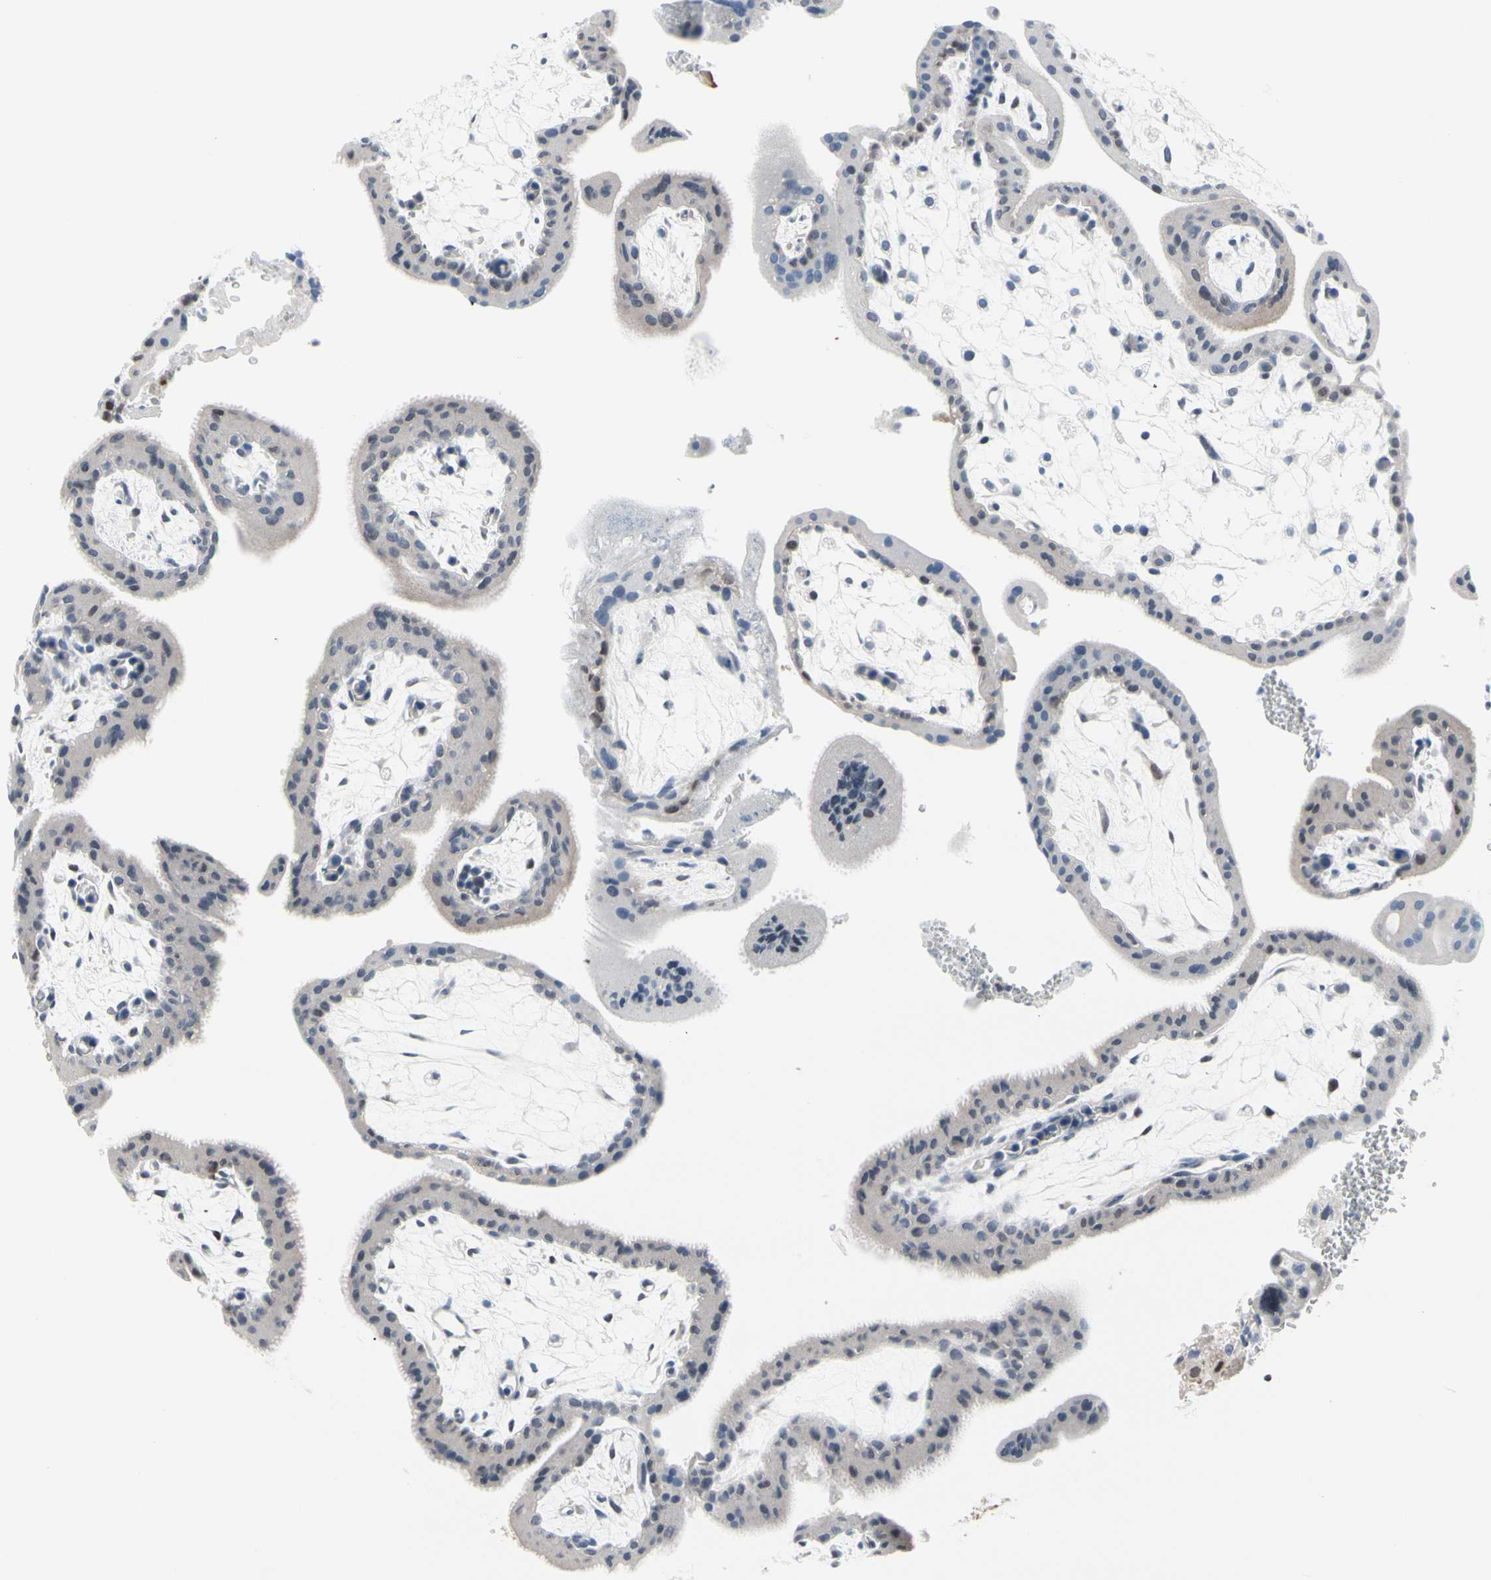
{"staining": {"intensity": "strong", "quantity": ">75%", "location": "cytoplasmic/membranous,nuclear"}, "tissue": "placenta", "cell_type": "Decidual cells", "image_type": "normal", "snomed": [{"axis": "morphology", "description": "Normal tissue, NOS"}, {"axis": "topography", "description": "Placenta"}], "caption": "Protein staining displays strong cytoplasmic/membranous,nuclear expression in approximately >75% of decidual cells in normal placenta. The staining was performed using DAB (3,3'-diaminobenzidine) to visualize the protein expression in brown, while the nuclei were stained in blue with hematoxylin (Magnification: 20x).", "gene": "TXN", "patient": {"sex": "female", "age": 35}}